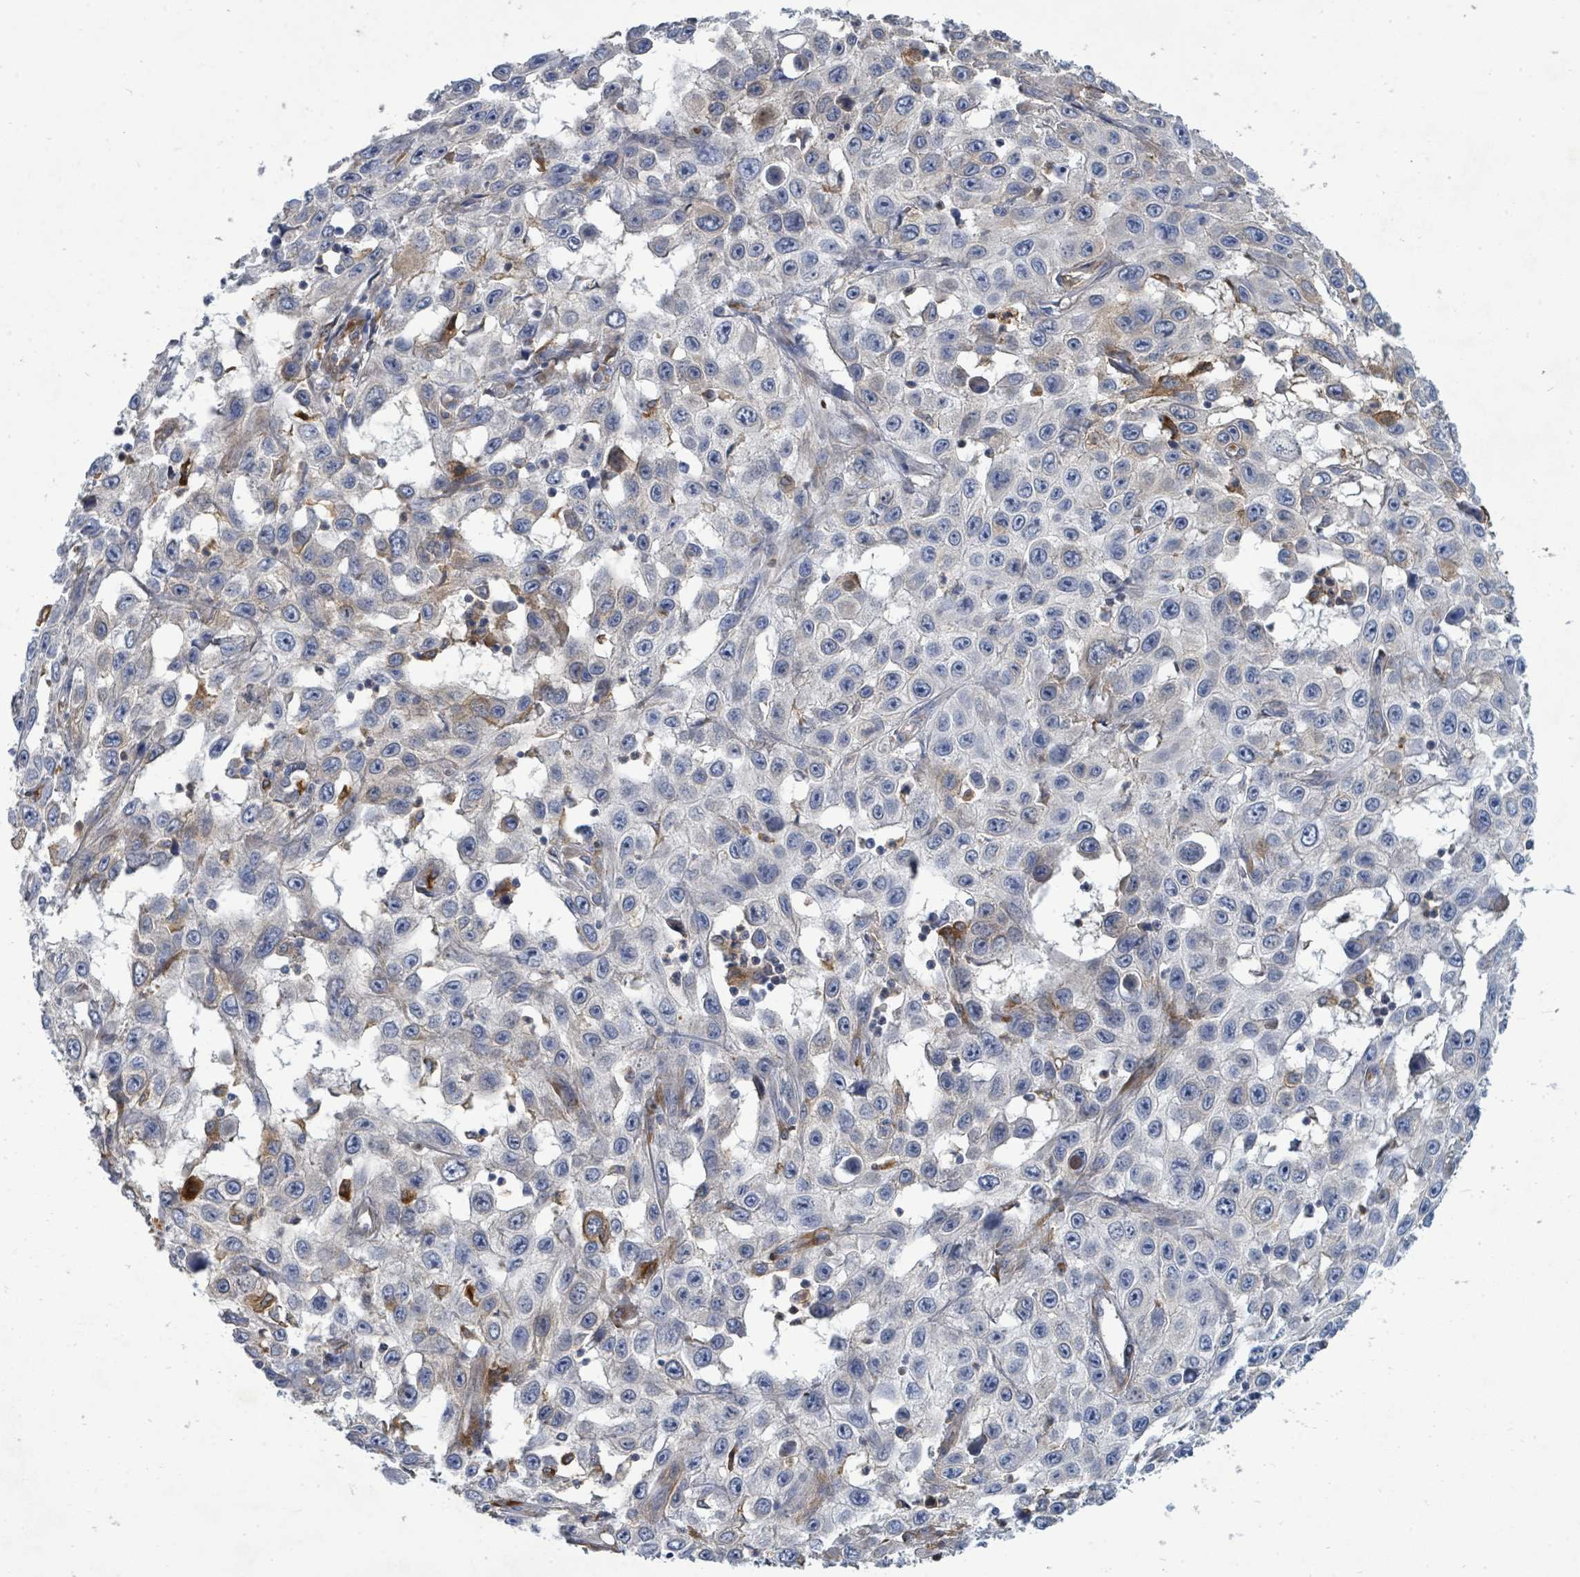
{"staining": {"intensity": "strong", "quantity": "<25%", "location": "cytoplasmic/membranous"}, "tissue": "skin cancer", "cell_type": "Tumor cells", "image_type": "cancer", "snomed": [{"axis": "morphology", "description": "Squamous cell carcinoma, NOS"}, {"axis": "topography", "description": "Skin"}], "caption": "A brown stain labels strong cytoplasmic/membranous positivity of a protein in skin squamous cell carcinoma tumor cells.", "gene": "IFIT1", "patient": {"sex": "male", "age": 82}}